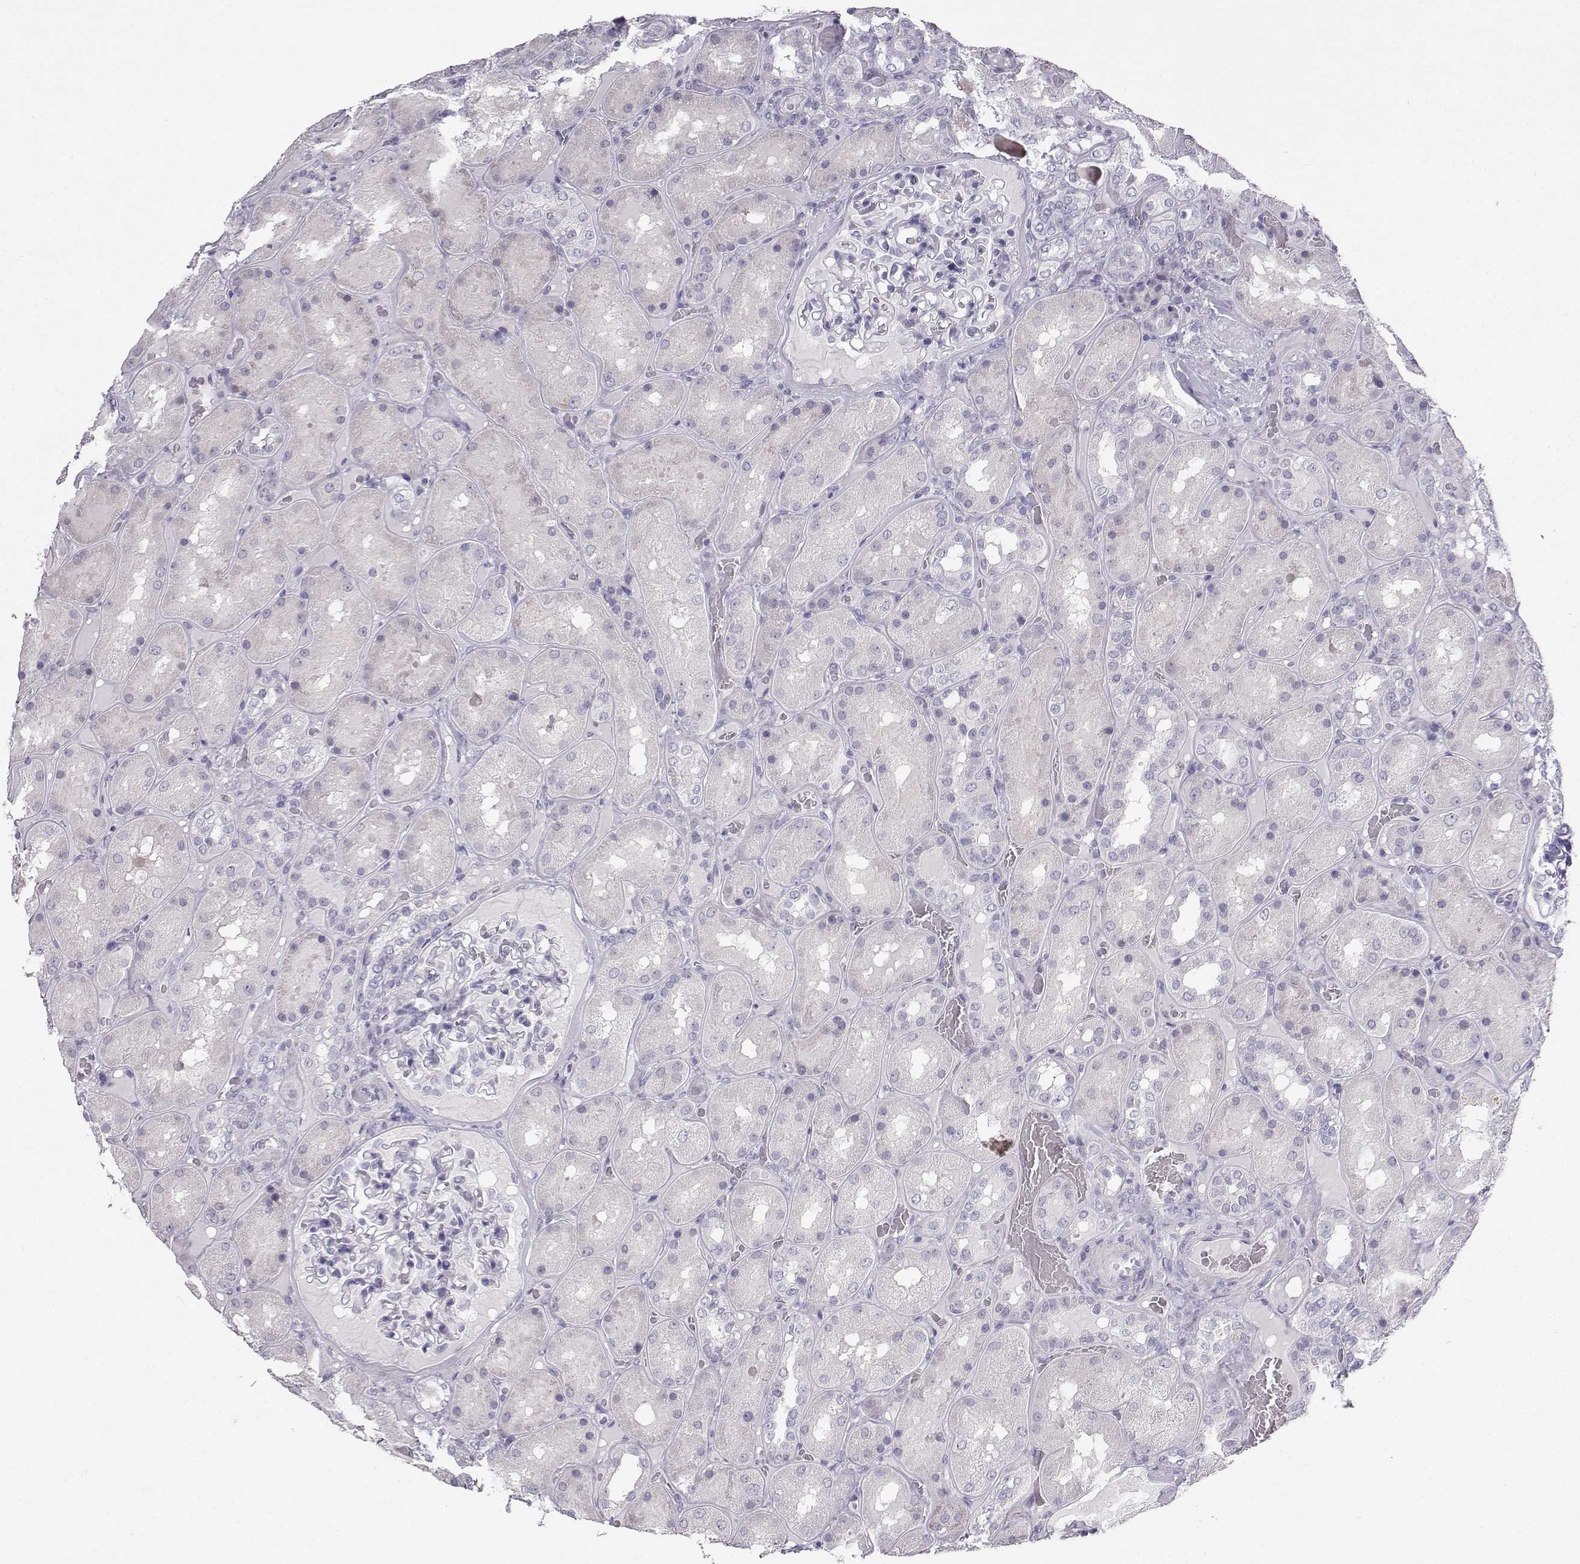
{"staining": {"intensity": "negative", "quantity": "none", "location": "none"}, "tissue": "kidney", "cell_type": "Cells in glomeruli", "image_type": "normal", "snomed": [{"axis": "morphology", "description": "Normal tissue, NOS"}, {"axis": "topography", "description": "Kidney"}], "caption": "Photomicrograph shows no protein staining in cells in glomeruli of benign kidney.", "gene": "SYCE1", "patient": {"sex": "male", "age": 73}}